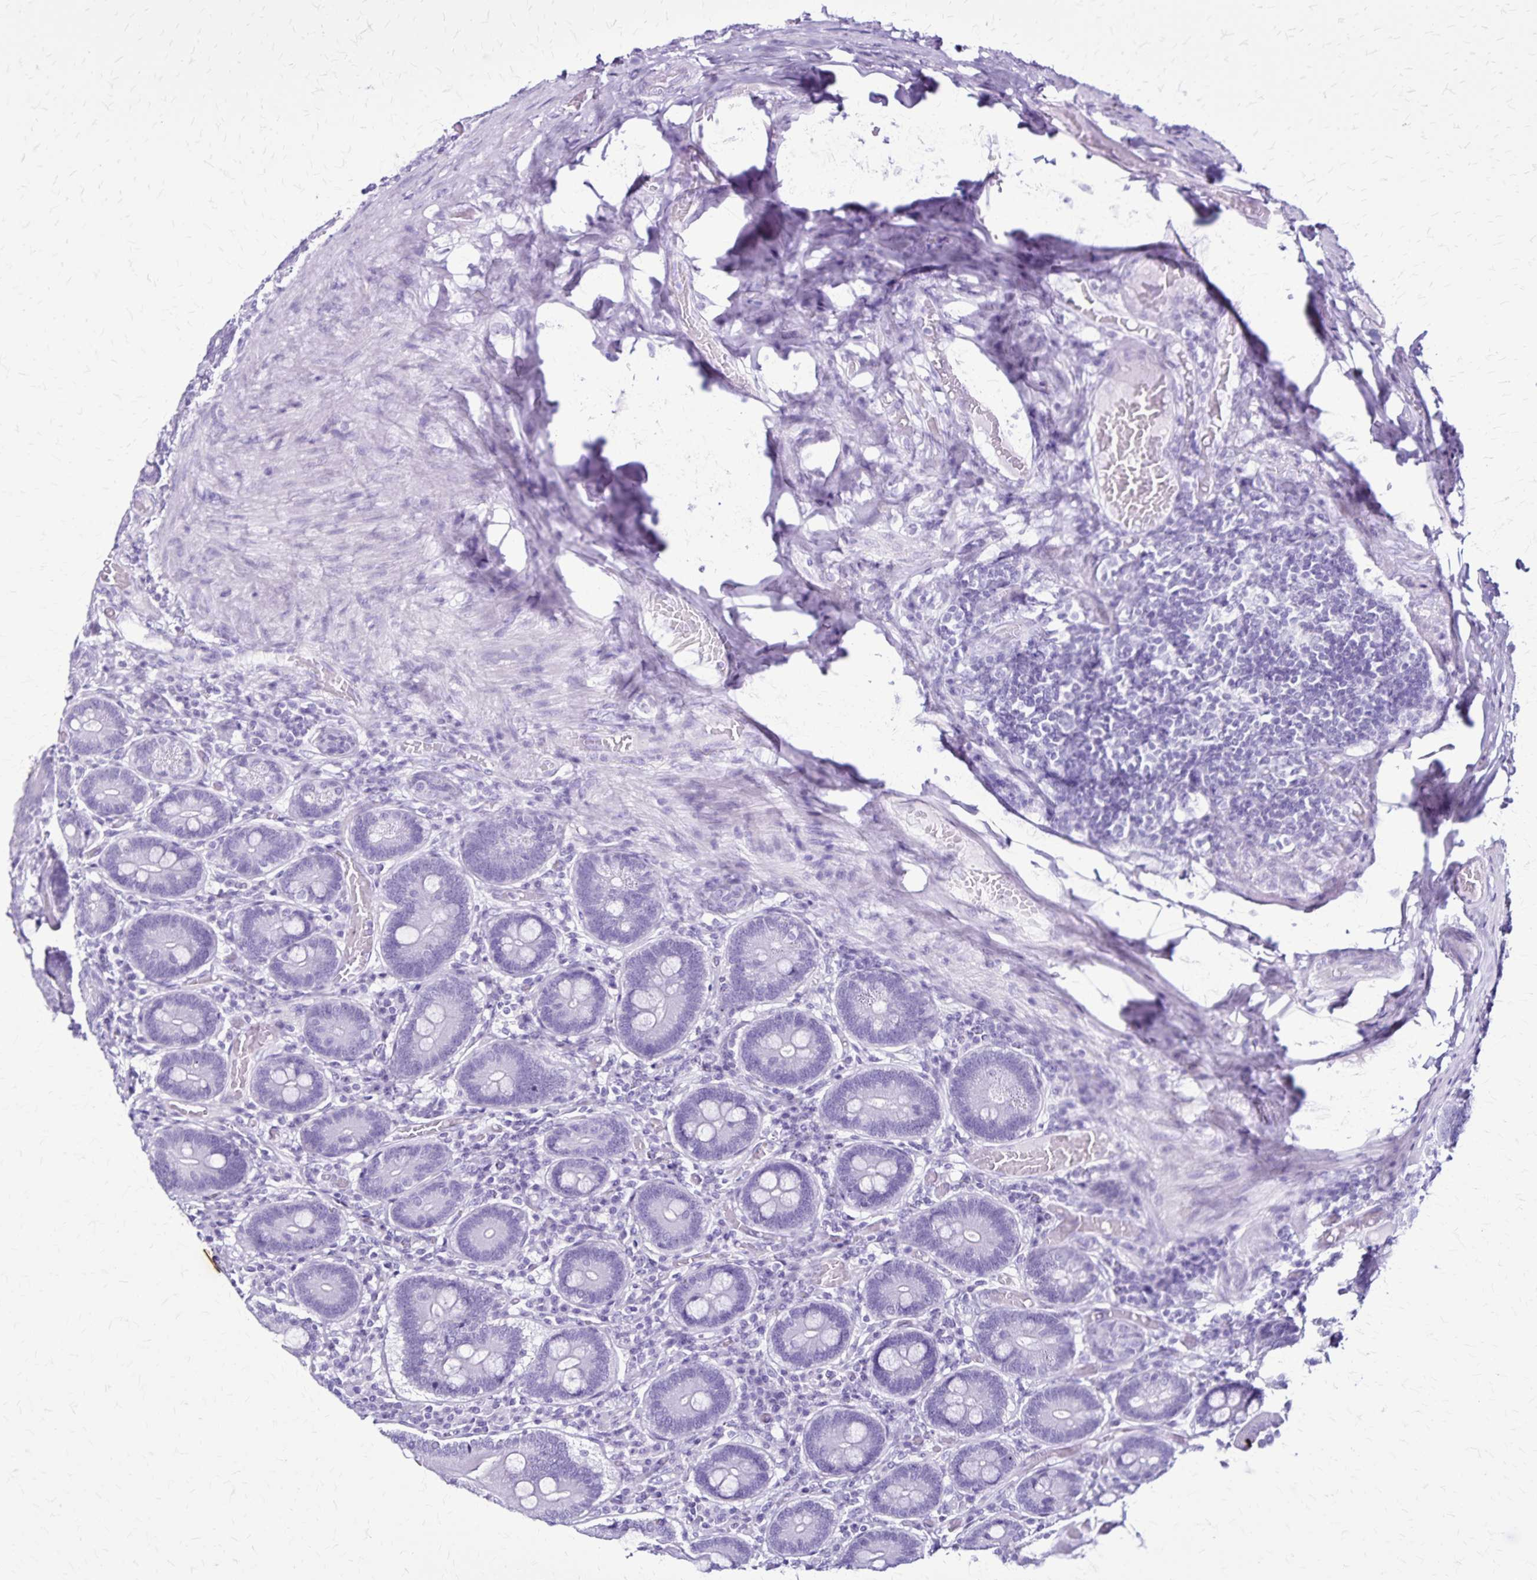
{"staining": {"intensity": "negative", "quantity": "none", "location": "none"}, "tissue": "duodenum", "cell_type": "Glandular cells", "image_type": "normal", "snomed": [{"axis": "morphology", "description": "Normal tissue, NOS"}, {"axis": "topography", "description": "Duodenum"}], "caption": "A micrograph of duodenum stained for a protein displays no brown staining in glandular cells.", "gene": "KRT2", "patient": {"sex": "female", "age": 62}}